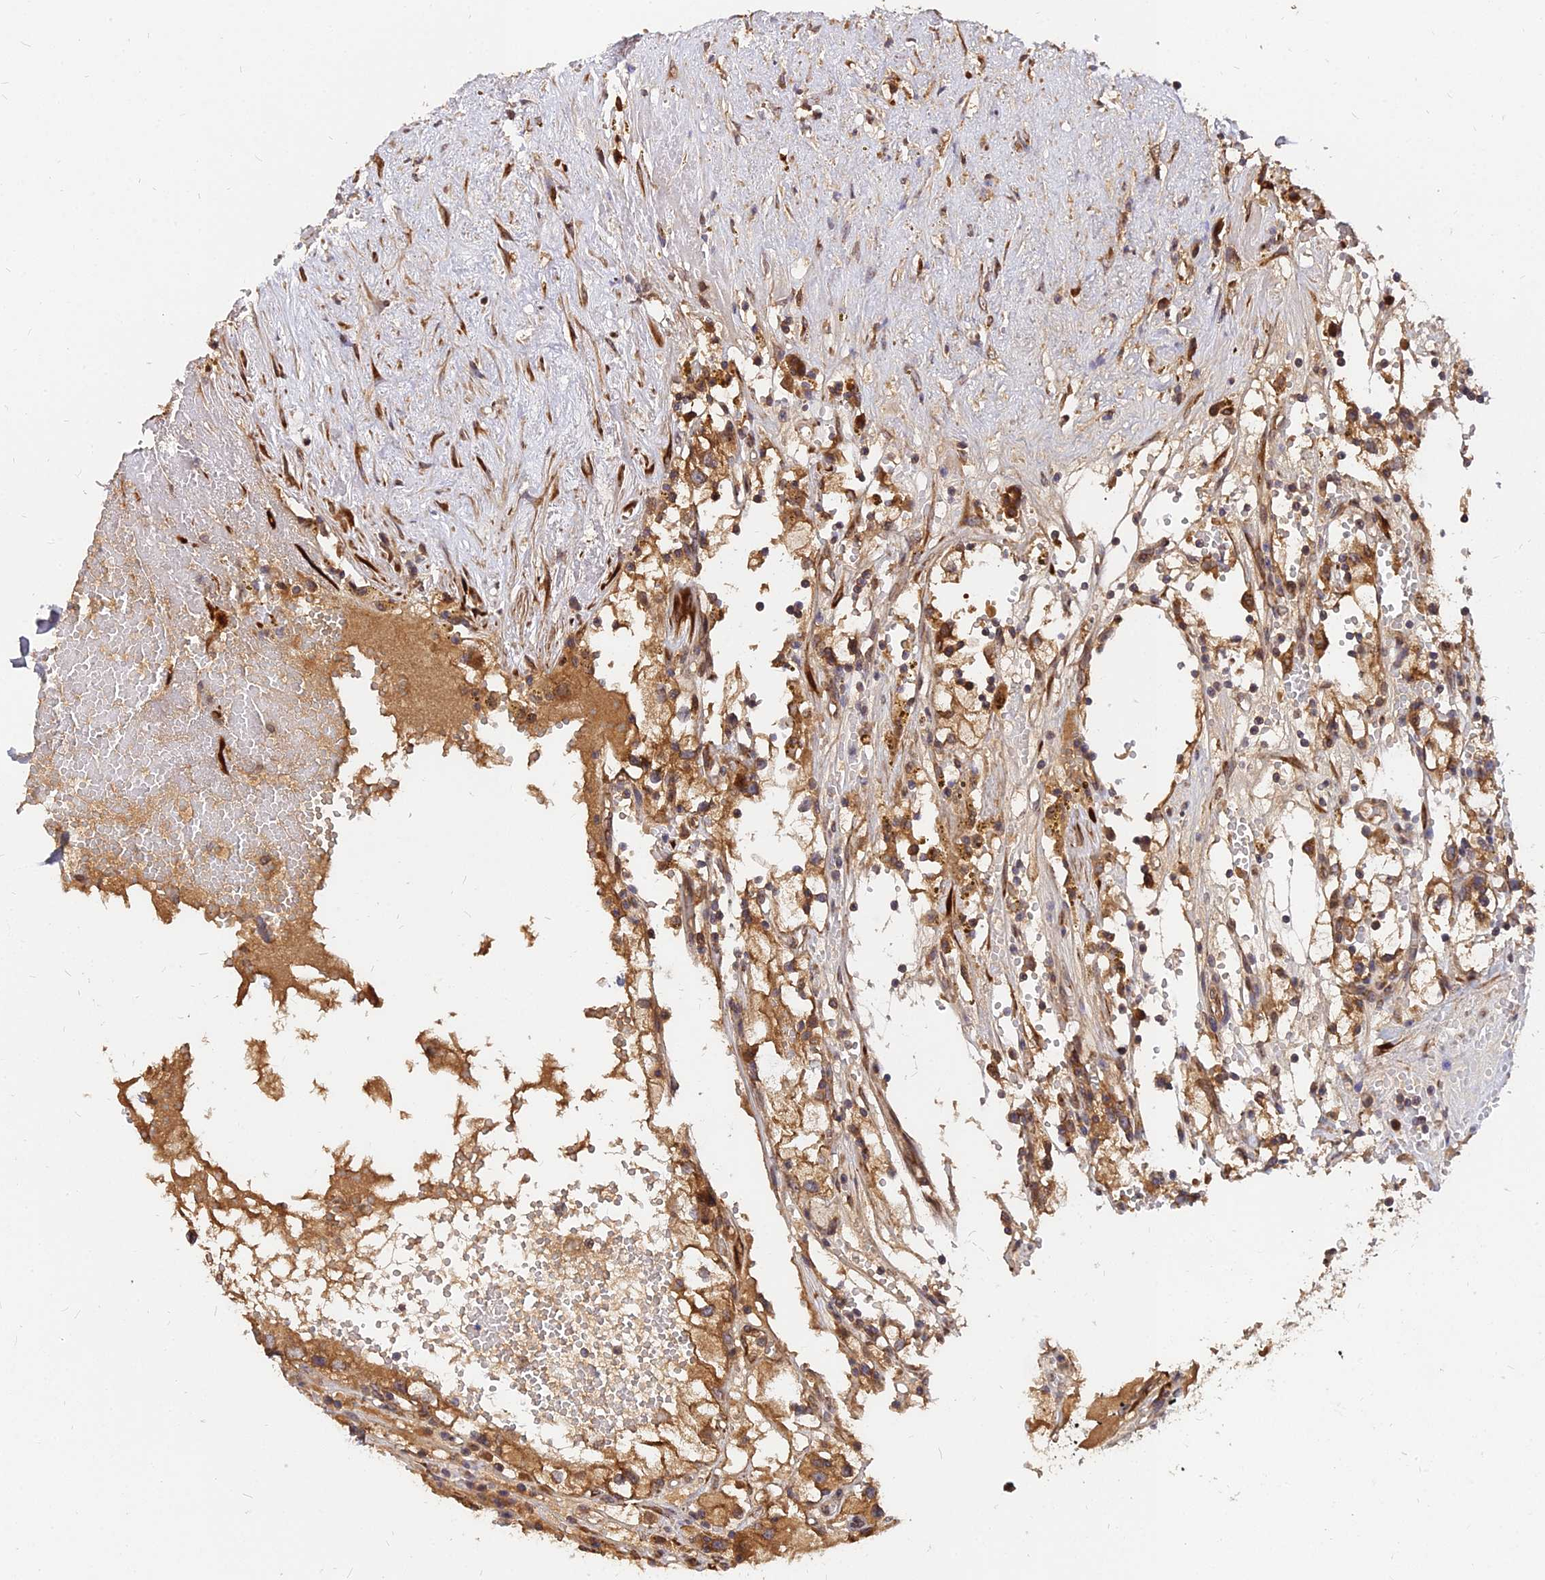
{"staining": {"intensity": "moderate", "quantity": ">75%", "location": "cytoplasmic/membranous"}, "tissue": "renal cancer", "cell_type": "Tumor cells", "image_type": "cancer", "snomed": [{"axis": "morphology", "description": "Adenocarcinoma, NOS"}, {"axis": "topography", "description": "Kidney"}], "caption": "Immunohistochemical staining of renal cancer (adenocarcinoma) displays medium levels of moderate cytoplasmic/membranous positivity in approximately >75% of tumor cells. (brown staining indicates protein expression, while blue staining denotes nuclei).", "gene": "PDE4D", "patient": {"sex": "male", "age": 56}}